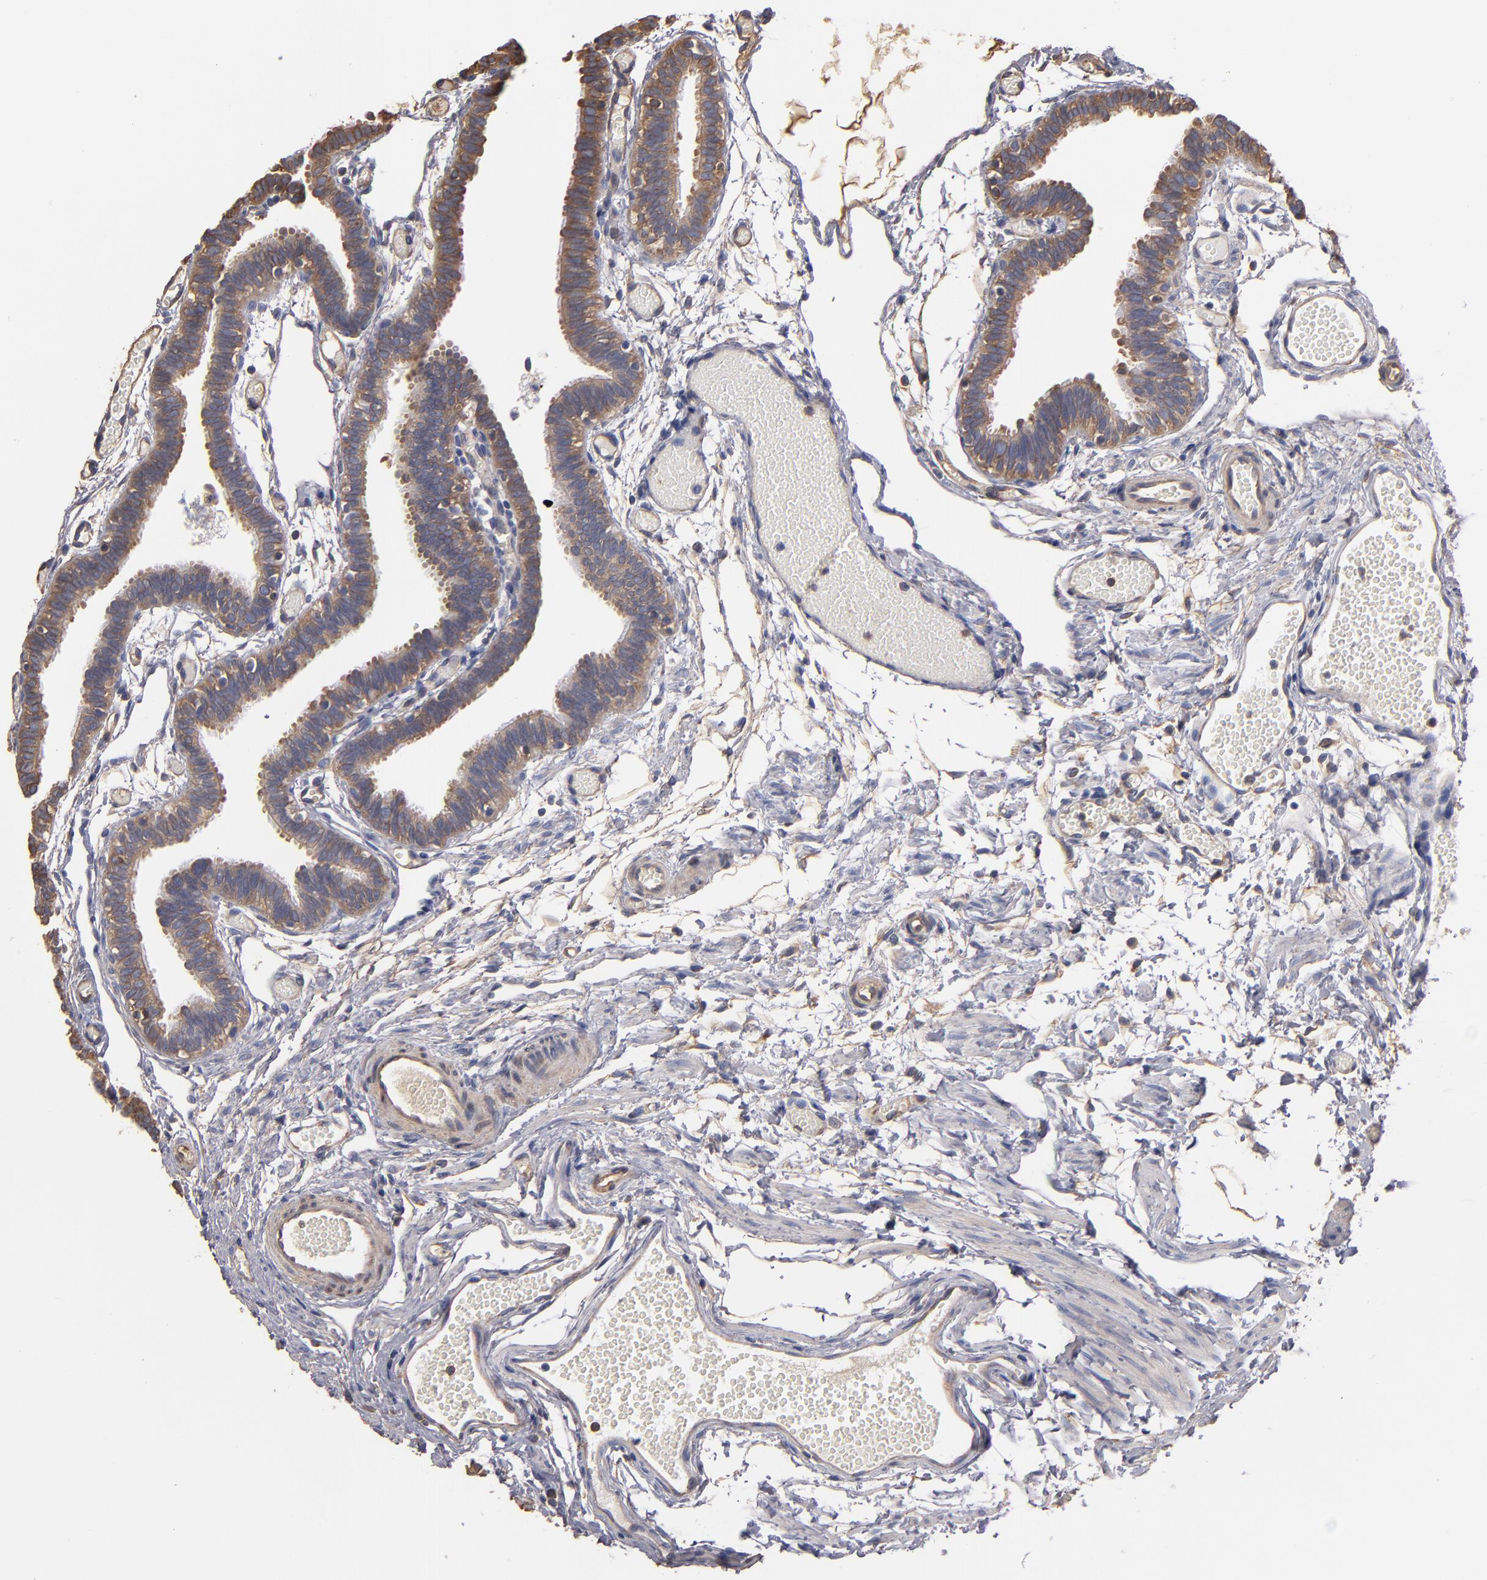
{"staining": {"intensity": "weak", "quantity": ">75%", "location": "cytoplasmic/membranous"}, "tissue": "fallopian tube", "cell_type": "Glandular cells", "image_type": "normal", "snomed": [{"axis": "morphology", "description": "Normal tissue, NOS"}, {"axis": "topography", "description": "Fallopian tube"}], "caption": "Protein expression analysis of normal human fallopian tube reveals weak cytoplasmic/membranous staining in approximately >75% of glandular cells. The protein is stained brown, and the nuclei are stained in blue (DAB IHC with brightfield microscopy, high magnification).", "gene": "ESYT2", "patient": {"sex": "female", "age": 29}}